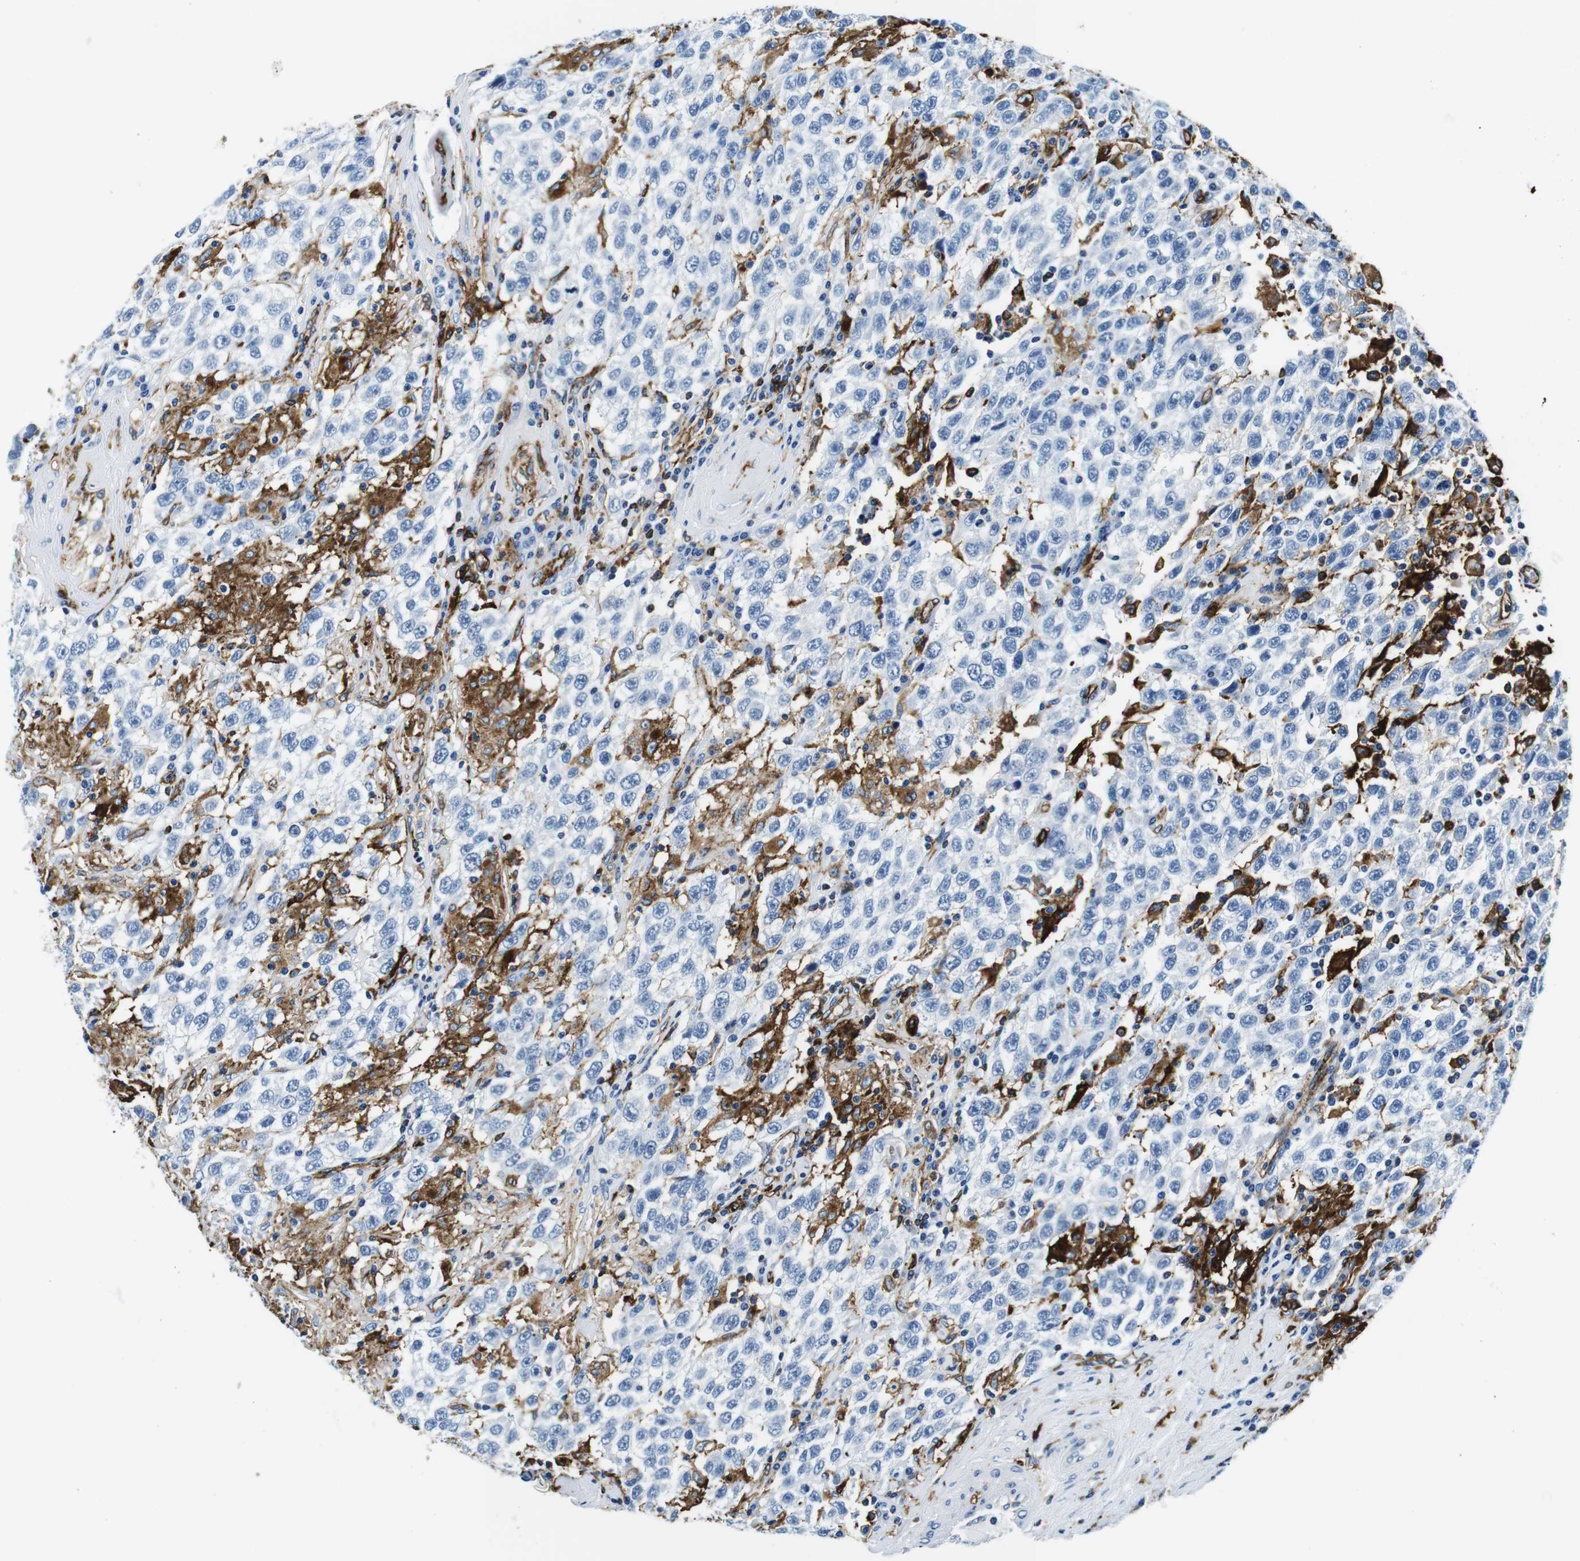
{"staining": {"intensity": "strong", "quantity": "<25%", "location": "cytoplasmic/membranous"}, "tissue": "testis cancer", "cell_type": "Tumor cells", "image_type": "cancer", "snomed": [{"axis": "morphology", "description": "Seminoma, NOS"}, {"axis": "topography", "description": "Testis"}], "caption": "Tumor cells reveal medium levels of strong cytoplasmic/membranous staining in about <25% of cells in testis cancer (seminoma). The protein is shown in brown color, while the nuclei are stained blue.", "gene": "HLA-DRB1", "patient": {"sex": "male", "age": 41}}